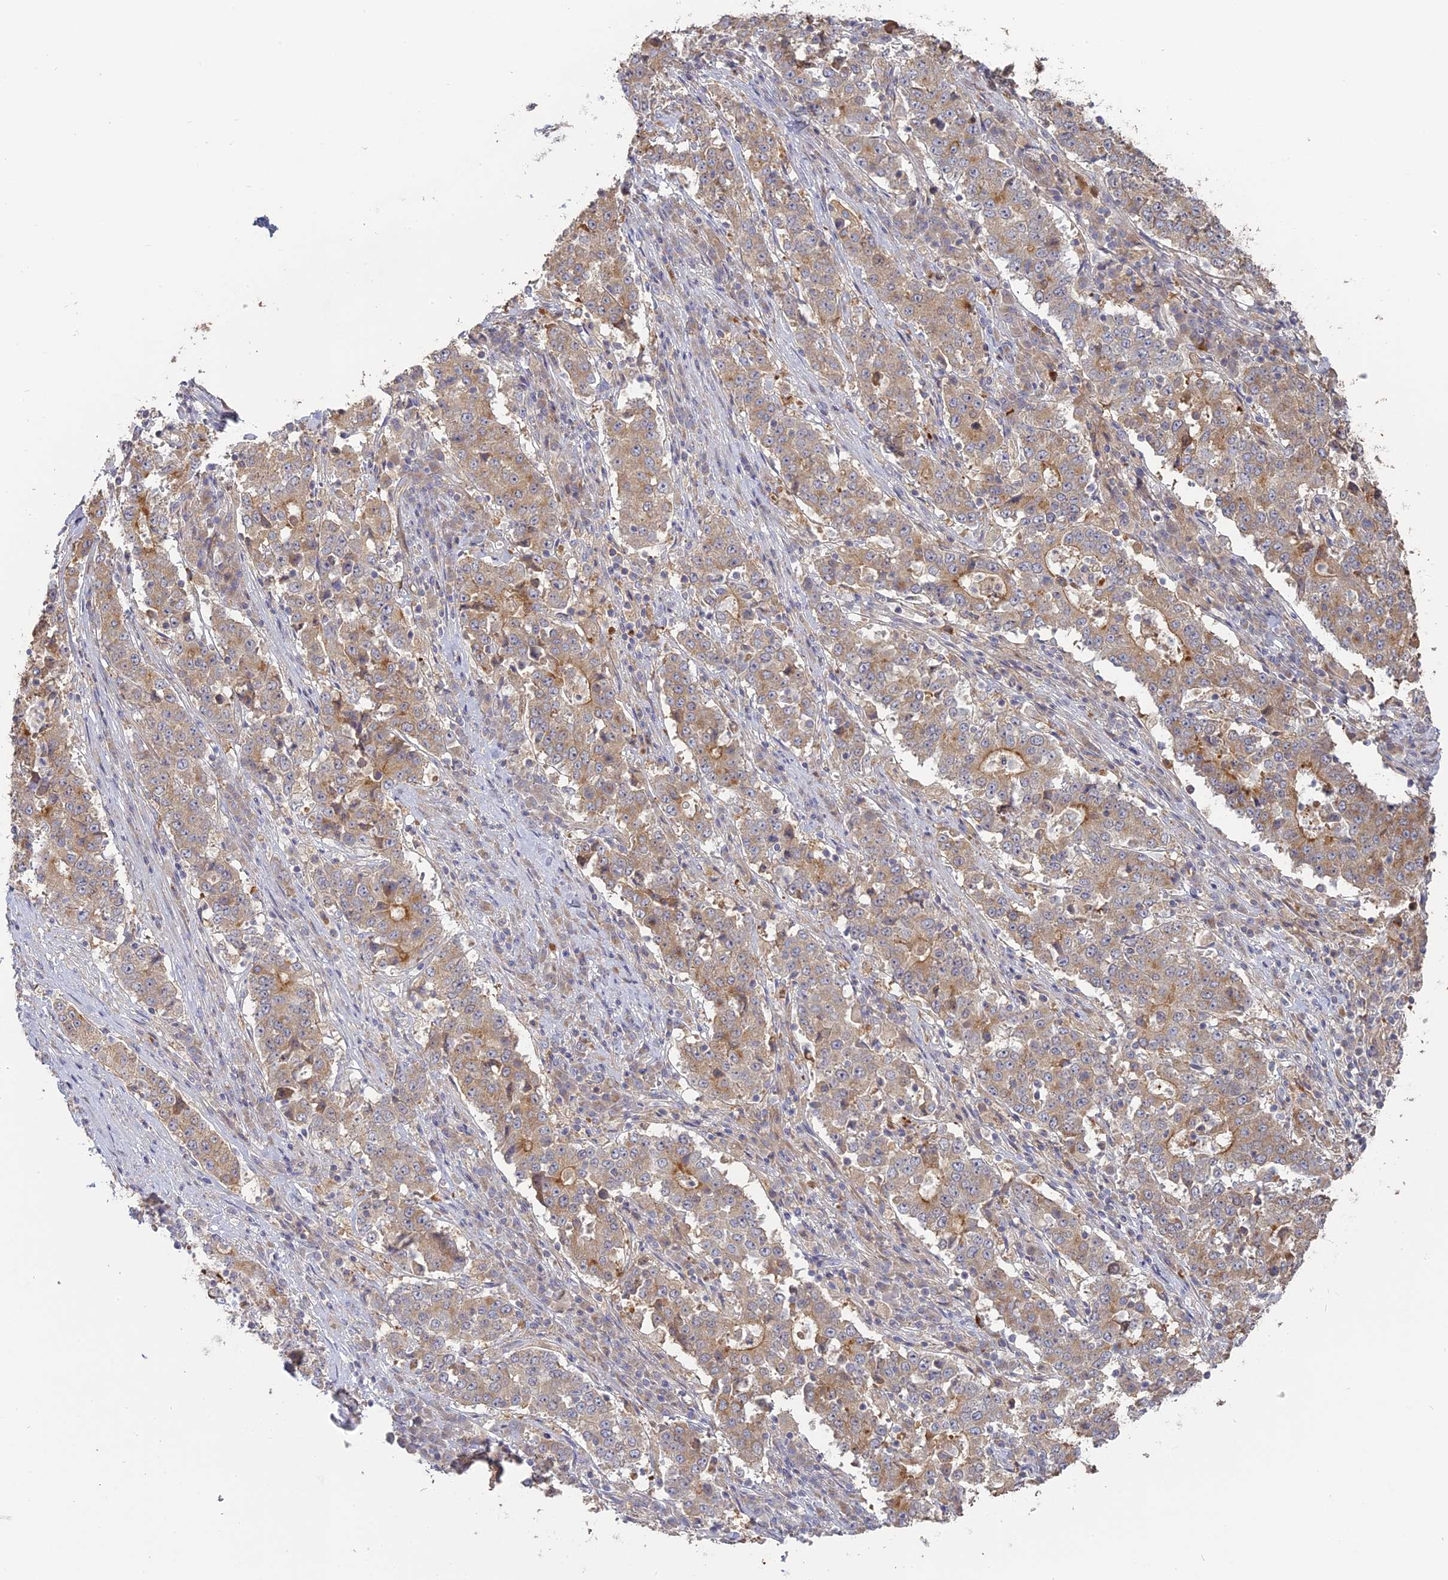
{"staining": {"intensity": "moderate", "quantity": ">75%", "location": "cytoplasmic/membranous"}, "tissue": "stomach cancer", "cell_type": "Tumor cells", "image_type": "cancer", "snomed": [{"axis": "morphology", "description": "Adenocarcinoma, NOS"}, {"axis": "topography", "description": "Stomach"}], "caption": "Moderate cytoplasmic/membranous staining for a protein is appreciated in approximately >75% of tumor cells of stomach cancer using immunohistochemistry.", "gene": "SFT2D2", "patient": {"sex": "male", "age": 59}}